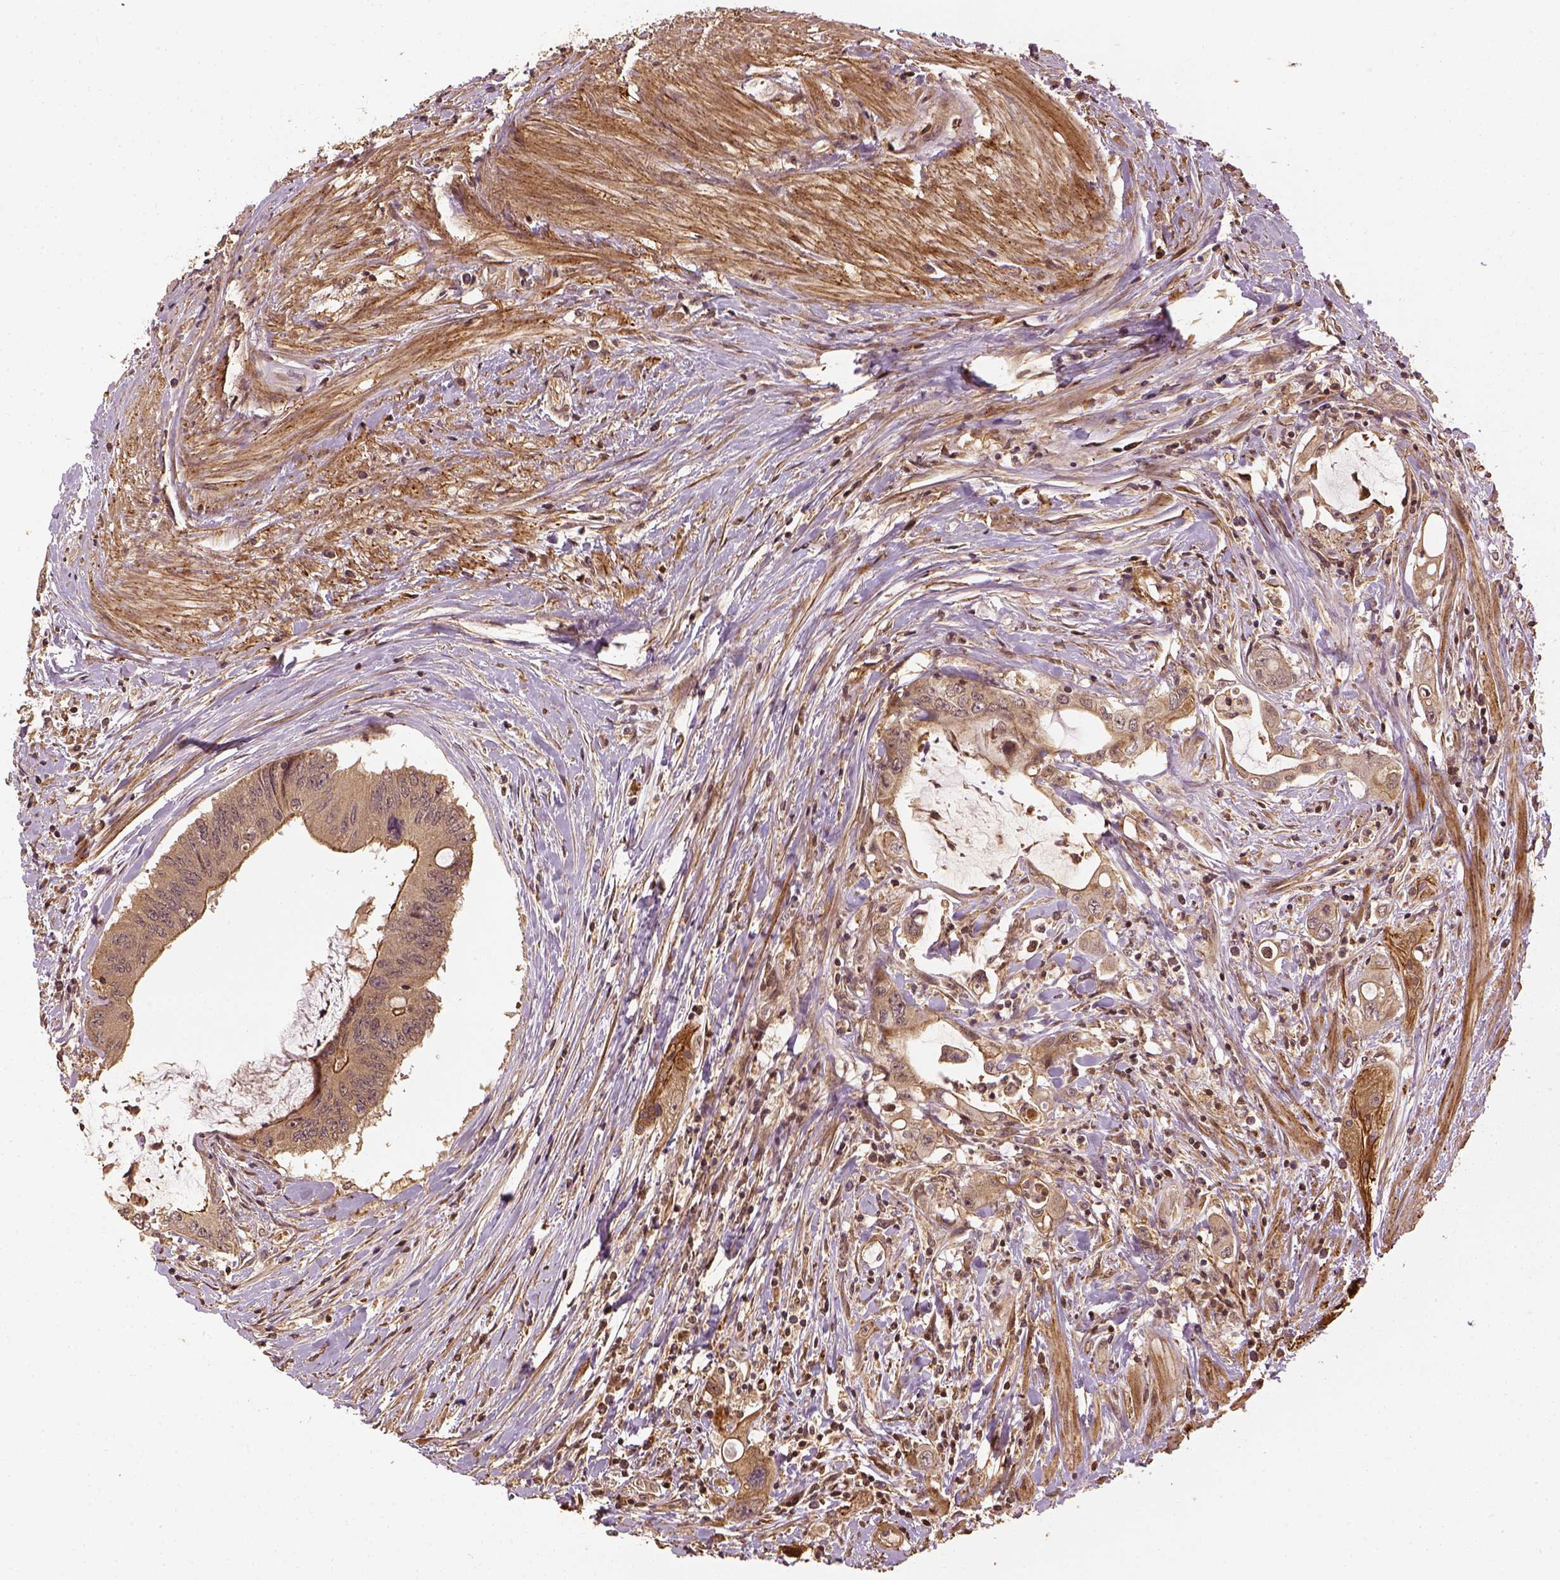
{"staining": {"intensity": "moderate", "quantity": ">75%", "location": "cytoplasmic/membranous"}, "tissue": "colorectal cancer", "cell_type": "Tumor cells", "image_type": "cancer", "snomed": [{"axis": "morphology", "description": "Adenocarcinoma, NOS"}, {"axis": "topography", "description": "Rectum"}], "caption": "High-magnification brightfield microscopy of colorectal cancer stained with DAB (3,3'-diaminobenzidine) (brown) and counterstained with hematoxylin (blue). tumor cells exhibit moderate cytoplasmic/membranous positivity is identified in approximately>75% of cells.", "gene": "VEGFA", "patient": {"sex": "male", "age": 59}}